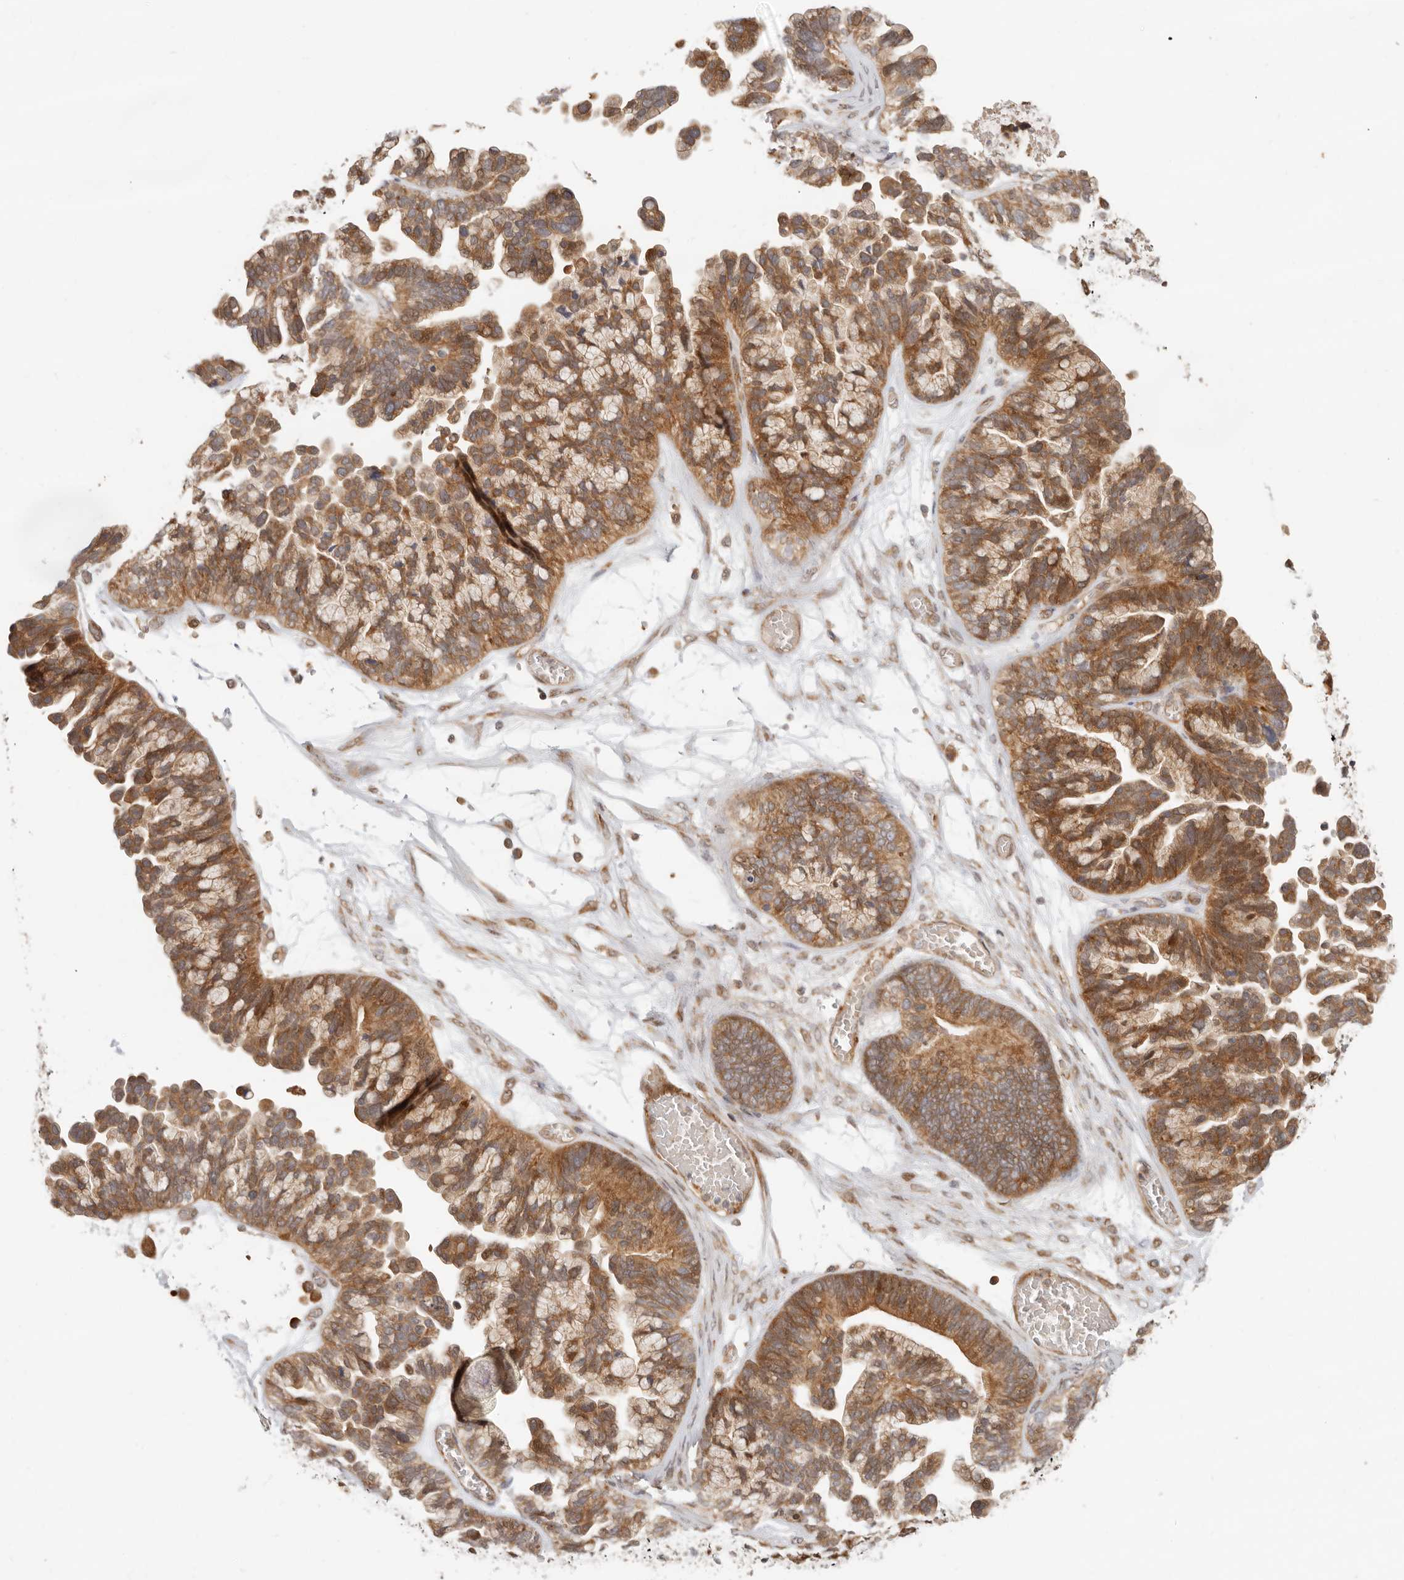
{"staining": {"intensity": "moderate", "quantity": ">75%", "location": "cytoplasmic/membranous"}, "tissue": "ovarian cancer", "cell_type": "Tumor cells", "image_type": "cancer", "snomed": [{"axis": "morphology", "description": "Cystadenocarcinoma, serous, NOS"}, {"axis": "topography", "description": "Ovary"}], "caption": "About >75% of tumor cells in ovarian cancer exhibit moderate cytoplasmic/membranous protein staining as visualized by brown immunohistochemical staining.", "gene": "TUFT1", "patient": {"sex": "female", "age": 56}}